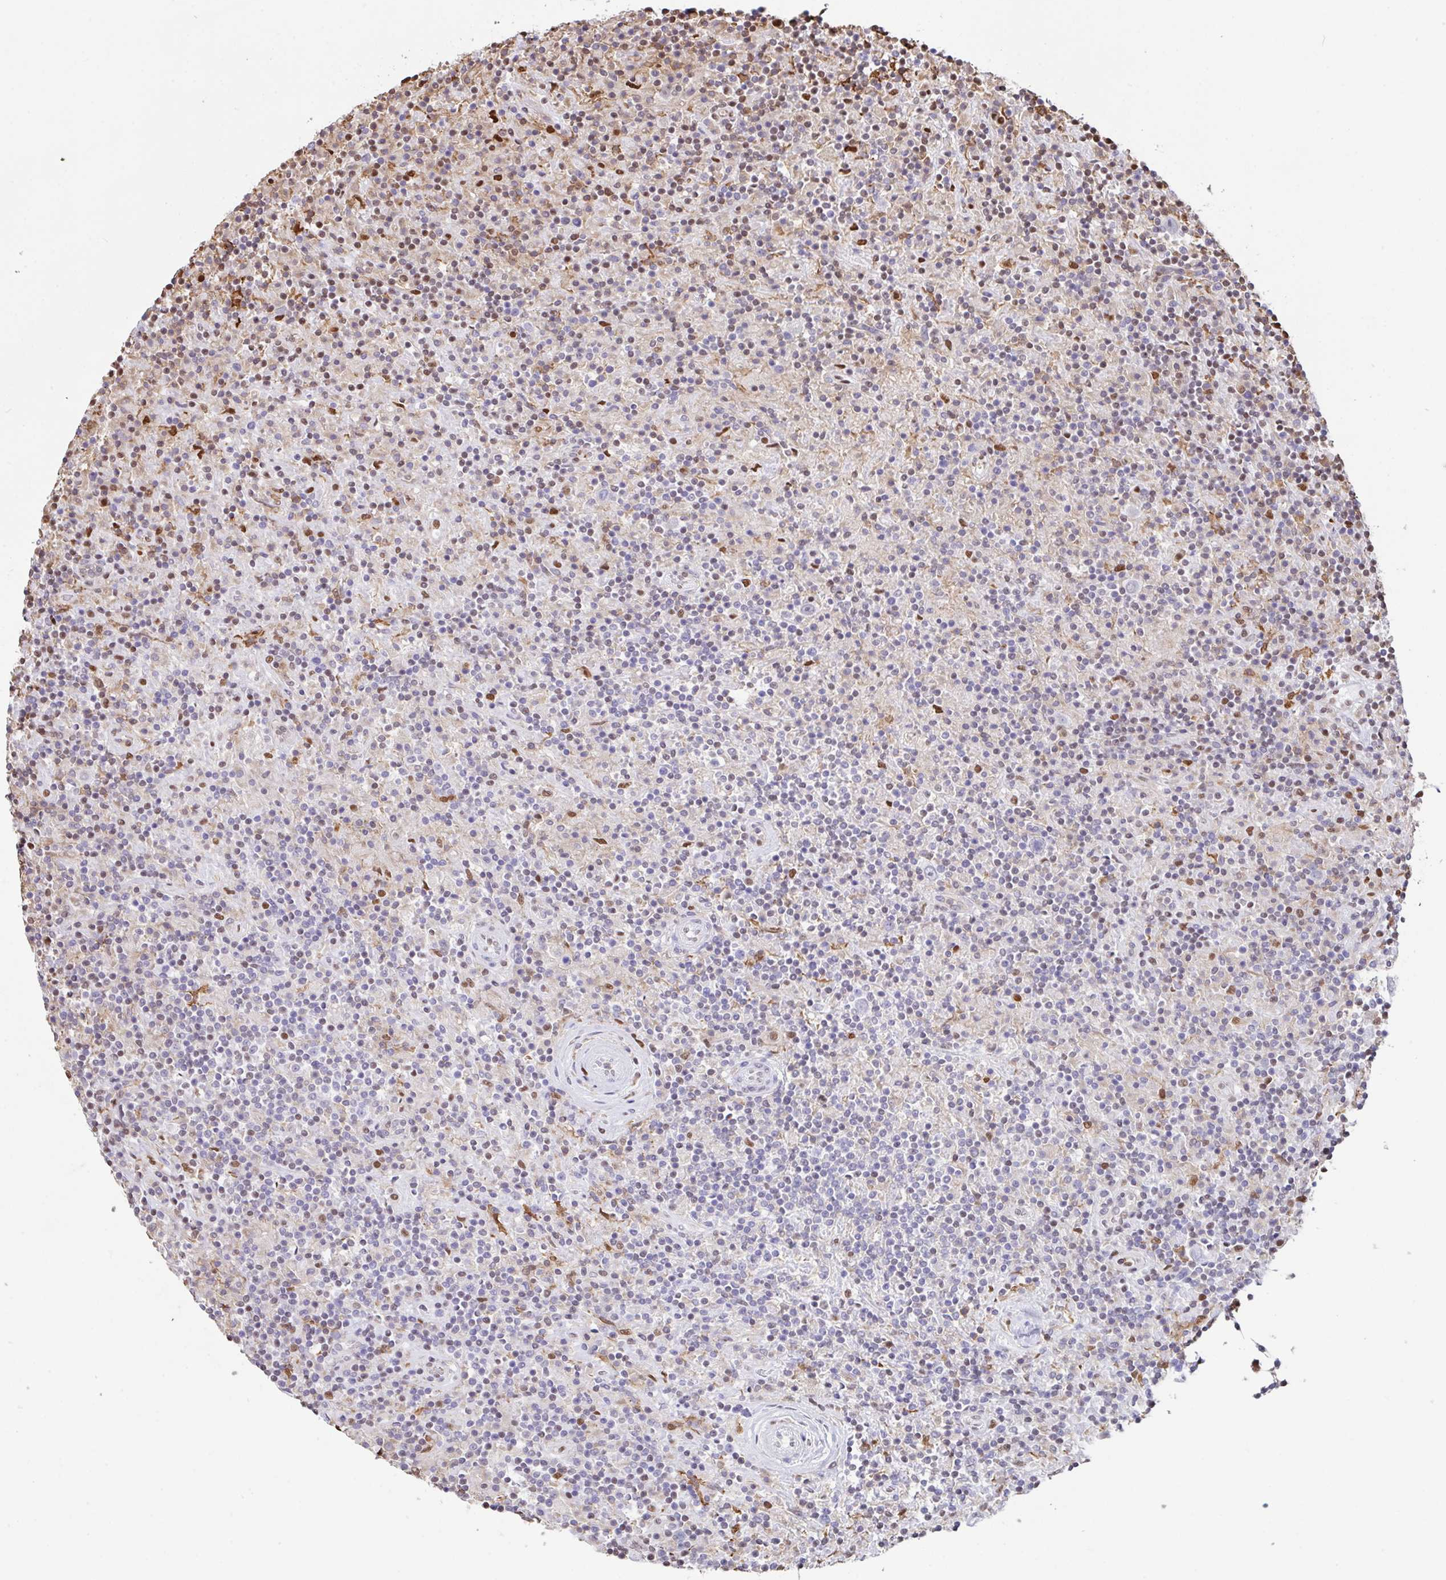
{"staining": {"intensity": "negative", "quantity": "none", "location": "none"}, "tissue": "lymphoma", "cell_type": "Tumor cells", "image_type": "cancer", "snomed": [{"axis": "morphology", "description": "Hodgkin's disease, NOS"}, {"axis": "topography", "description": "Lymph node"}], "caption": "The immunohistochemistry image has no significant expression in tumor cells of lymphoma tissue.", "gene": "BTBD10", "patient": {"sex": "male", "age": 70}}